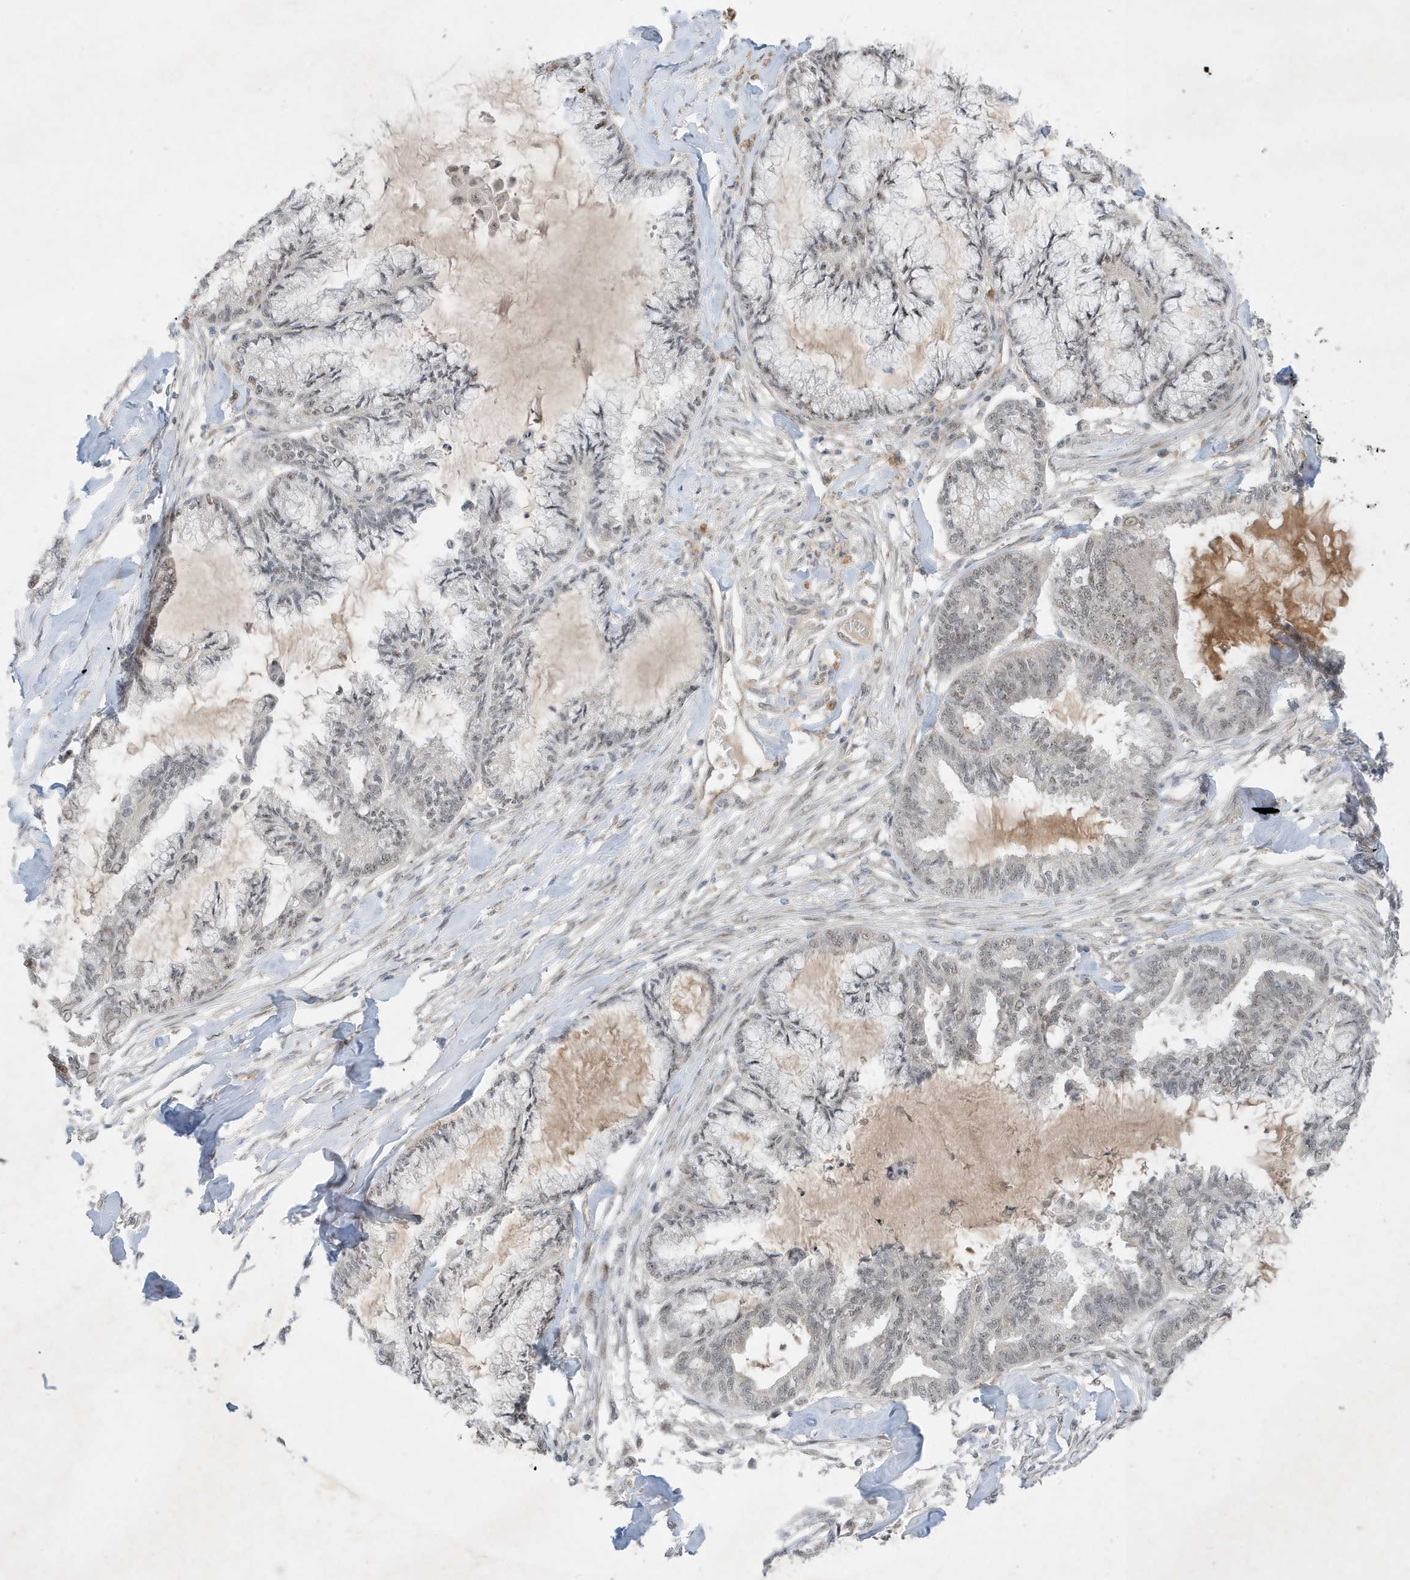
{"staining": {"intensity": "negative", "quantity": "none", "location": "none"}, "tissue": "endometrial cancer", "cell_type": "Tumor cells", "image_type": "cancer", "snomed": [{"axis": "morphology", "description": "Adenocarcinoma, NOS"}, {"axis": "topography", "description": "Endometrium"}], "caption": "The histopathology image exhibits no significant staining in tumor cells of adenocarcinoma (endometrial).", "gene": "MAST3", "patient": {"sex": "female", "age": 86}}